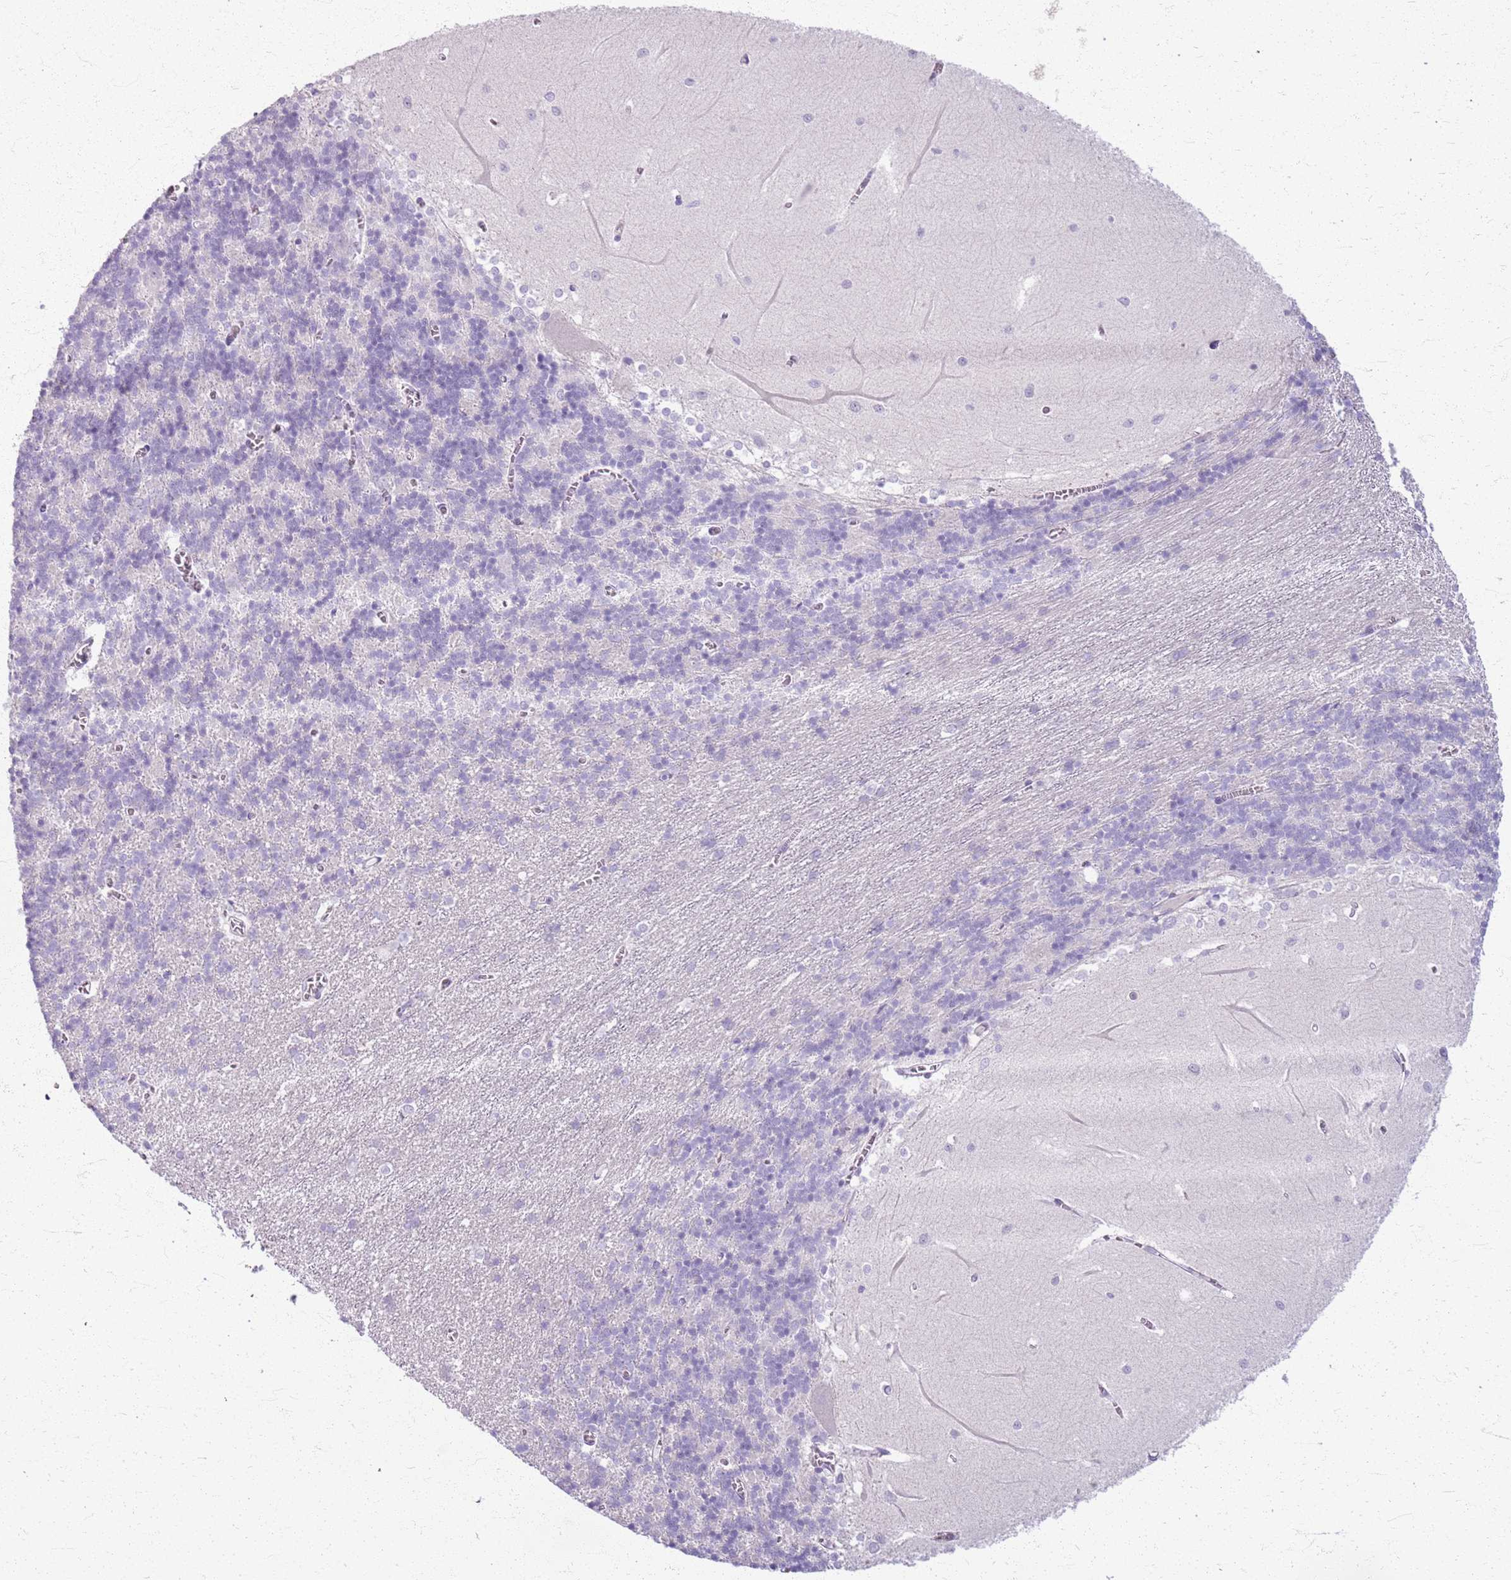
{"staining": {"intensity": "negative", "quantity": "none", "location": "none"}, "tissue": "cerebellum", "cell_type": "Cells in granular layer", "image_type": "normal", "snomed": [{"axis": "morphology", "description": "Normal tissue, NOS"}, {"axis": "topography", "description": "Cerebellum"}], "caption": "Immunohistochemistry (IHC) of unremarkable human cerebellum demonstrates no staining in cells in granular layer.", "gene": "CSRP3", "patient": {"sex": "male", "age": 37}}